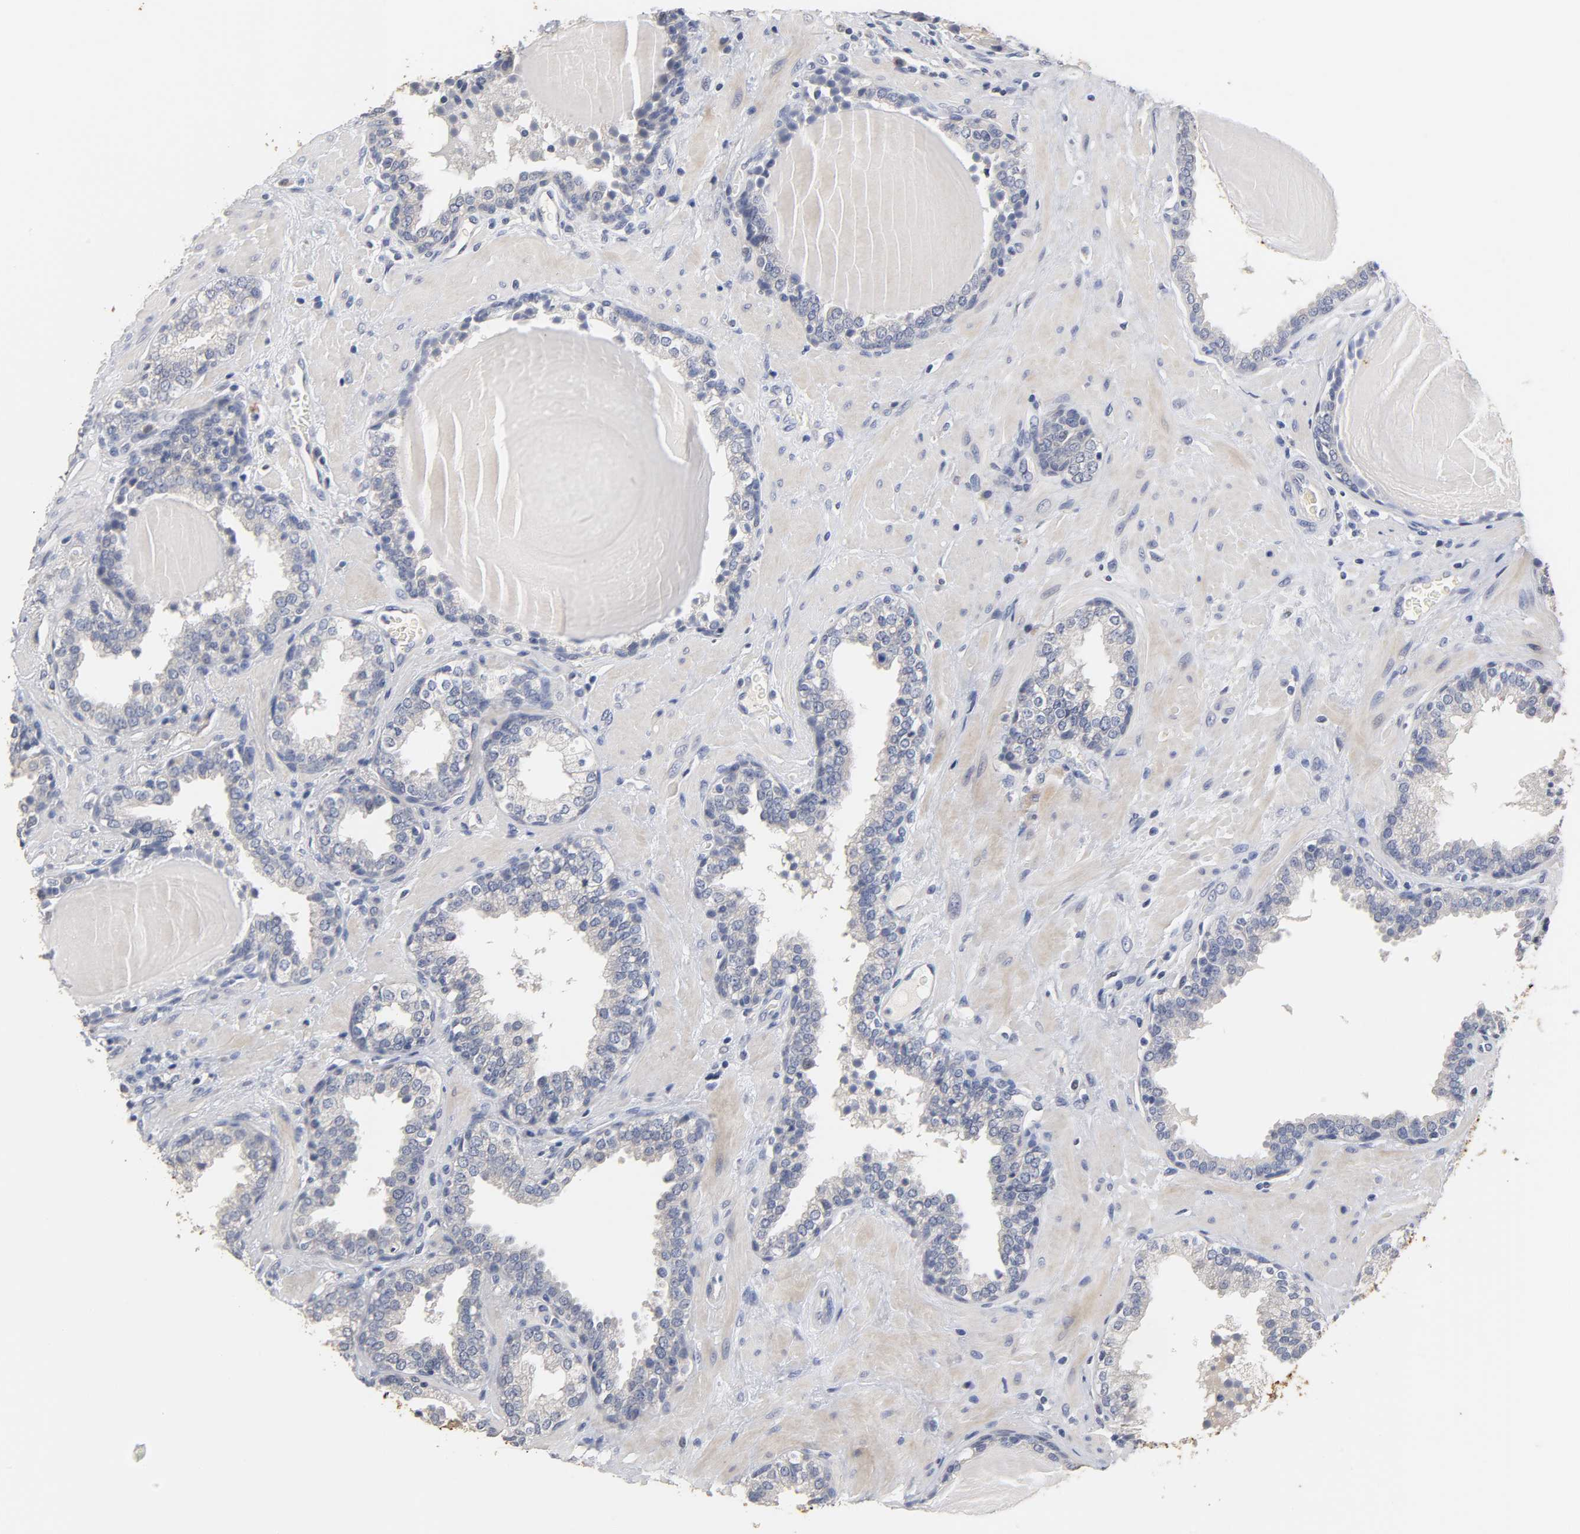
{"staining": {"intensity": "strong", "quantity": ">75%", "location": "cytoplasmic/membranous"}, "tissue": "prostate", "cell_type": "Glandular cells", "image_type": "normal", "snomed": [{"axis": "morphology", "description": "Normal tissue, NOS"}, {"axis": "topography", "description": "Prostate"}], "caption": "Strong cytoplasmic/membranous staining for a protein is identified in approximately >75% of glandular cells of benign prostate using IHC.", "gene": "OVOL1", "patient": {"sex": "male", "age": 51}}